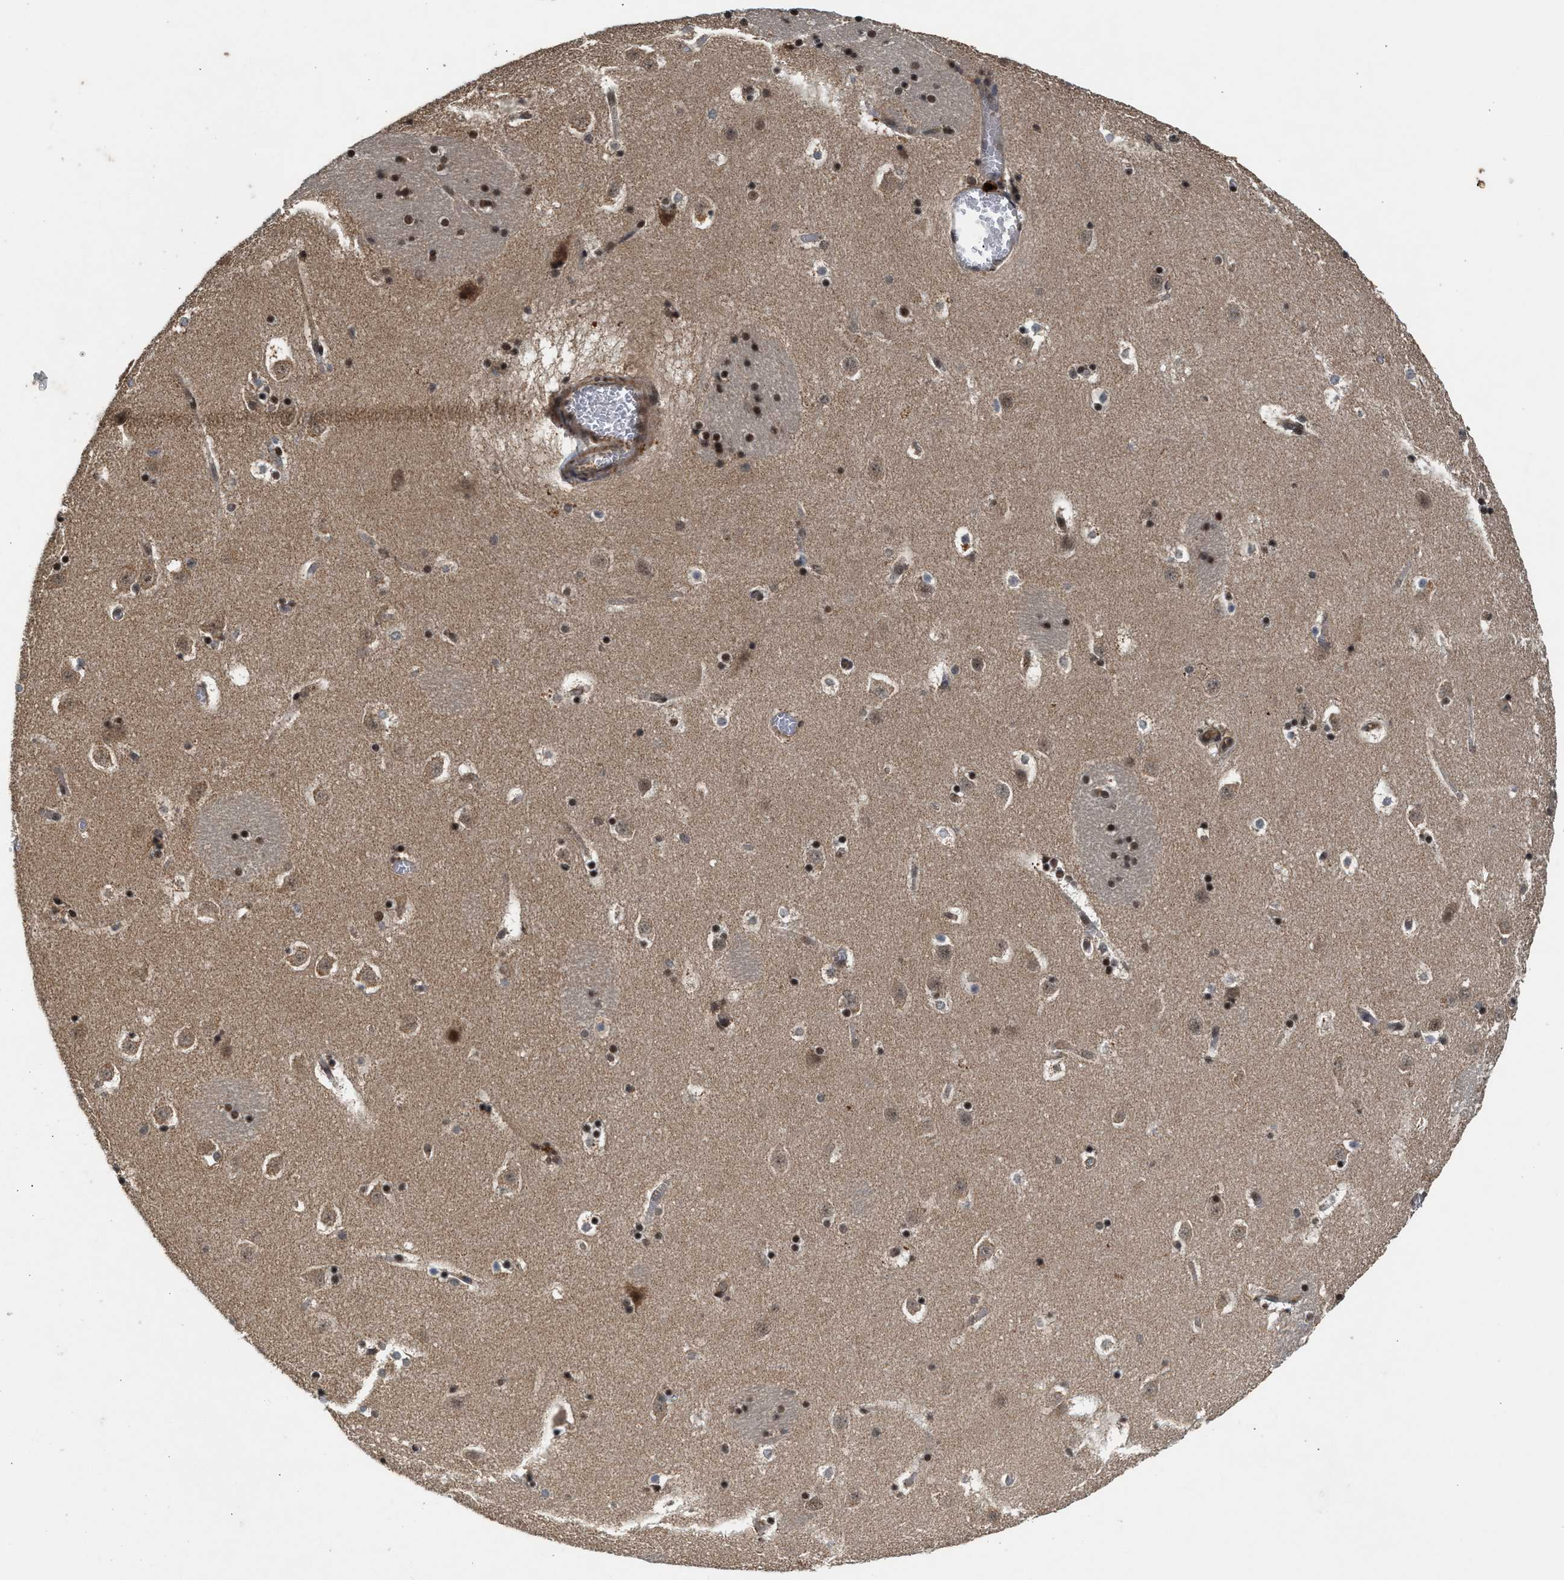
{"staining": {"intensity": "moderate", "quantity": ">75%", "location": "nuclear"}, "tissue": "caudate", "cell_type": "Glial cells", "image_type": "normal", "snomed": [{"axis": "morphology", "description": "Normal tissue, NOS"}, {"axis": "topography", "description": "Lateral ventricle wall"}], "caption": "Immunohistochemistry micrograph of normal human caudate stained for a protein (brown), which reveals medium levels of moderate nuclear expression in approximately >75% of glial cells.", "gene": "RUSC2", "patient": {"sex": "male", "age": 45}}